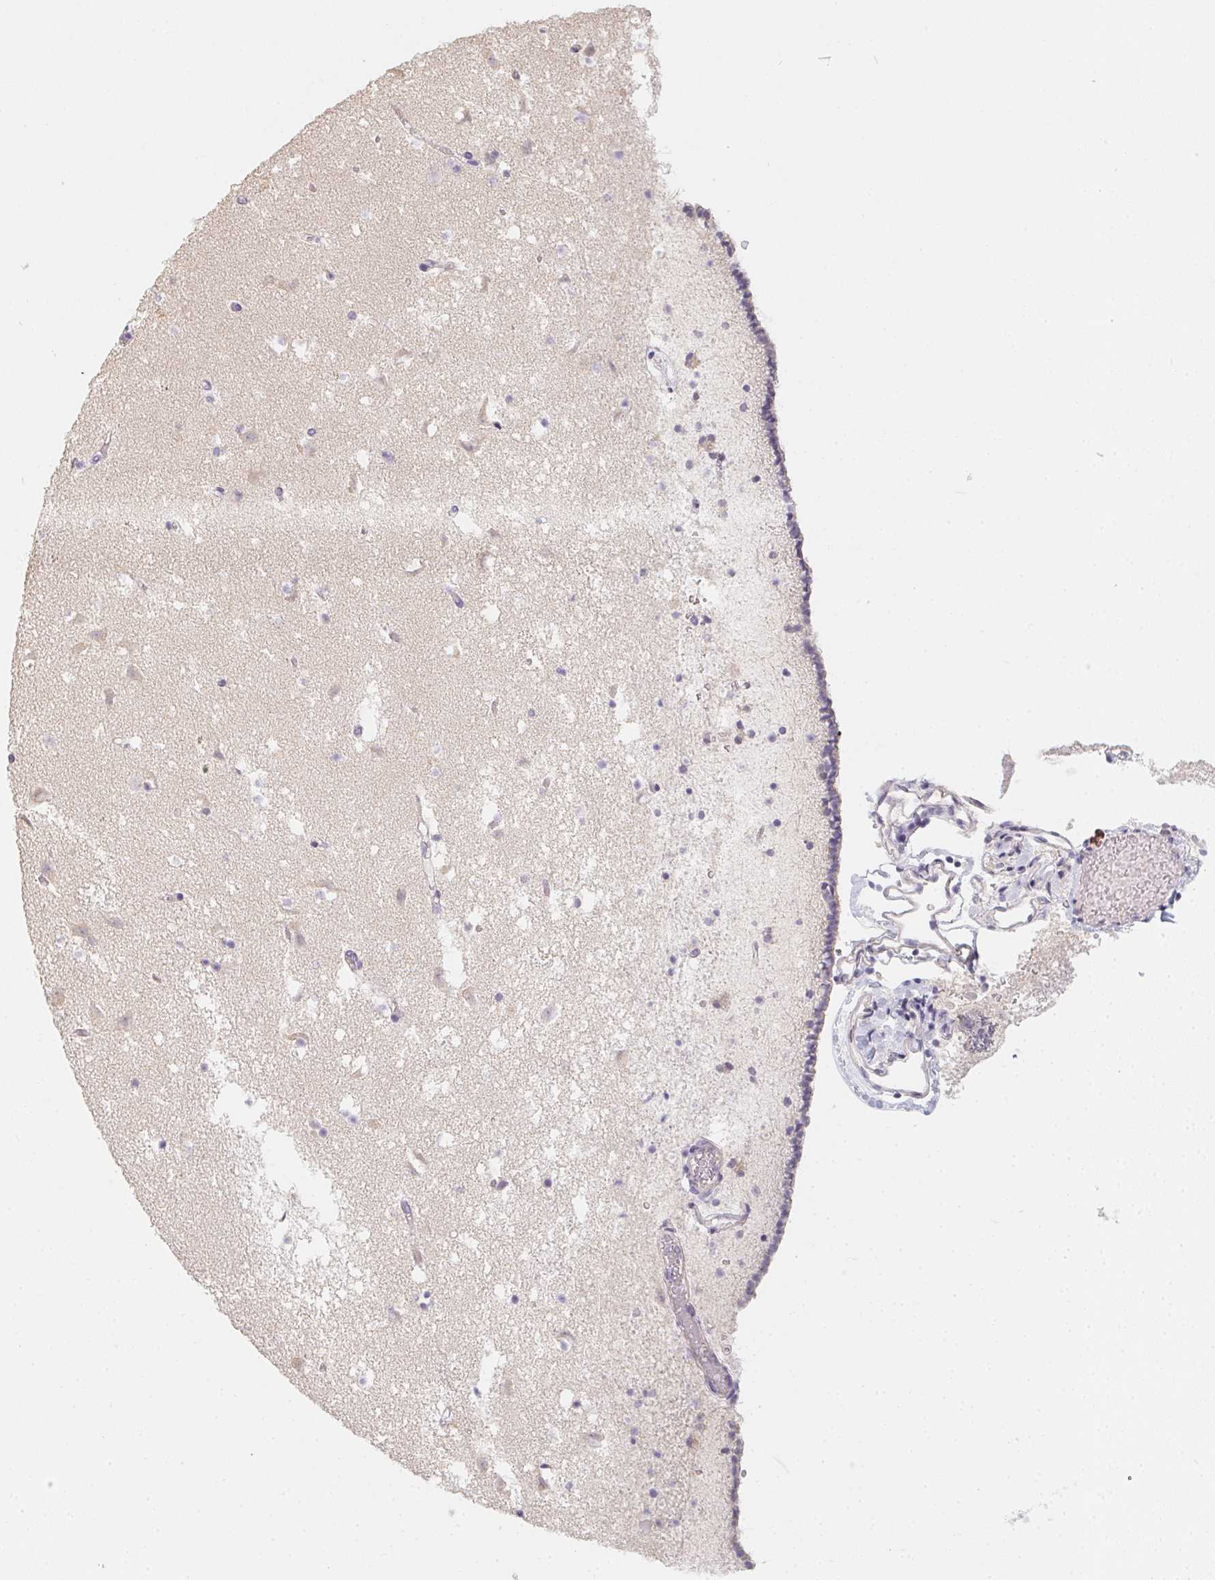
{"staining": {"intensity": "negative", "quantity": "none", "location": "none"}, "tissue": "caudate", "cell_type": "Glial cells", "image_type": "normal", "snomed": [{"axis": "morphology", "description": "Normal tissue, NOS"}, {"axis": "topography", "description": "Lateral ventricle wall"}], "caption": "A high-resolution micrograph shows immunohistochemistry (IHC) staining of unremarkable caudate, which shows no significant staining in glial cells.", "gene": "ZBBX", "patient": {"sex": "female", "age": 42}}